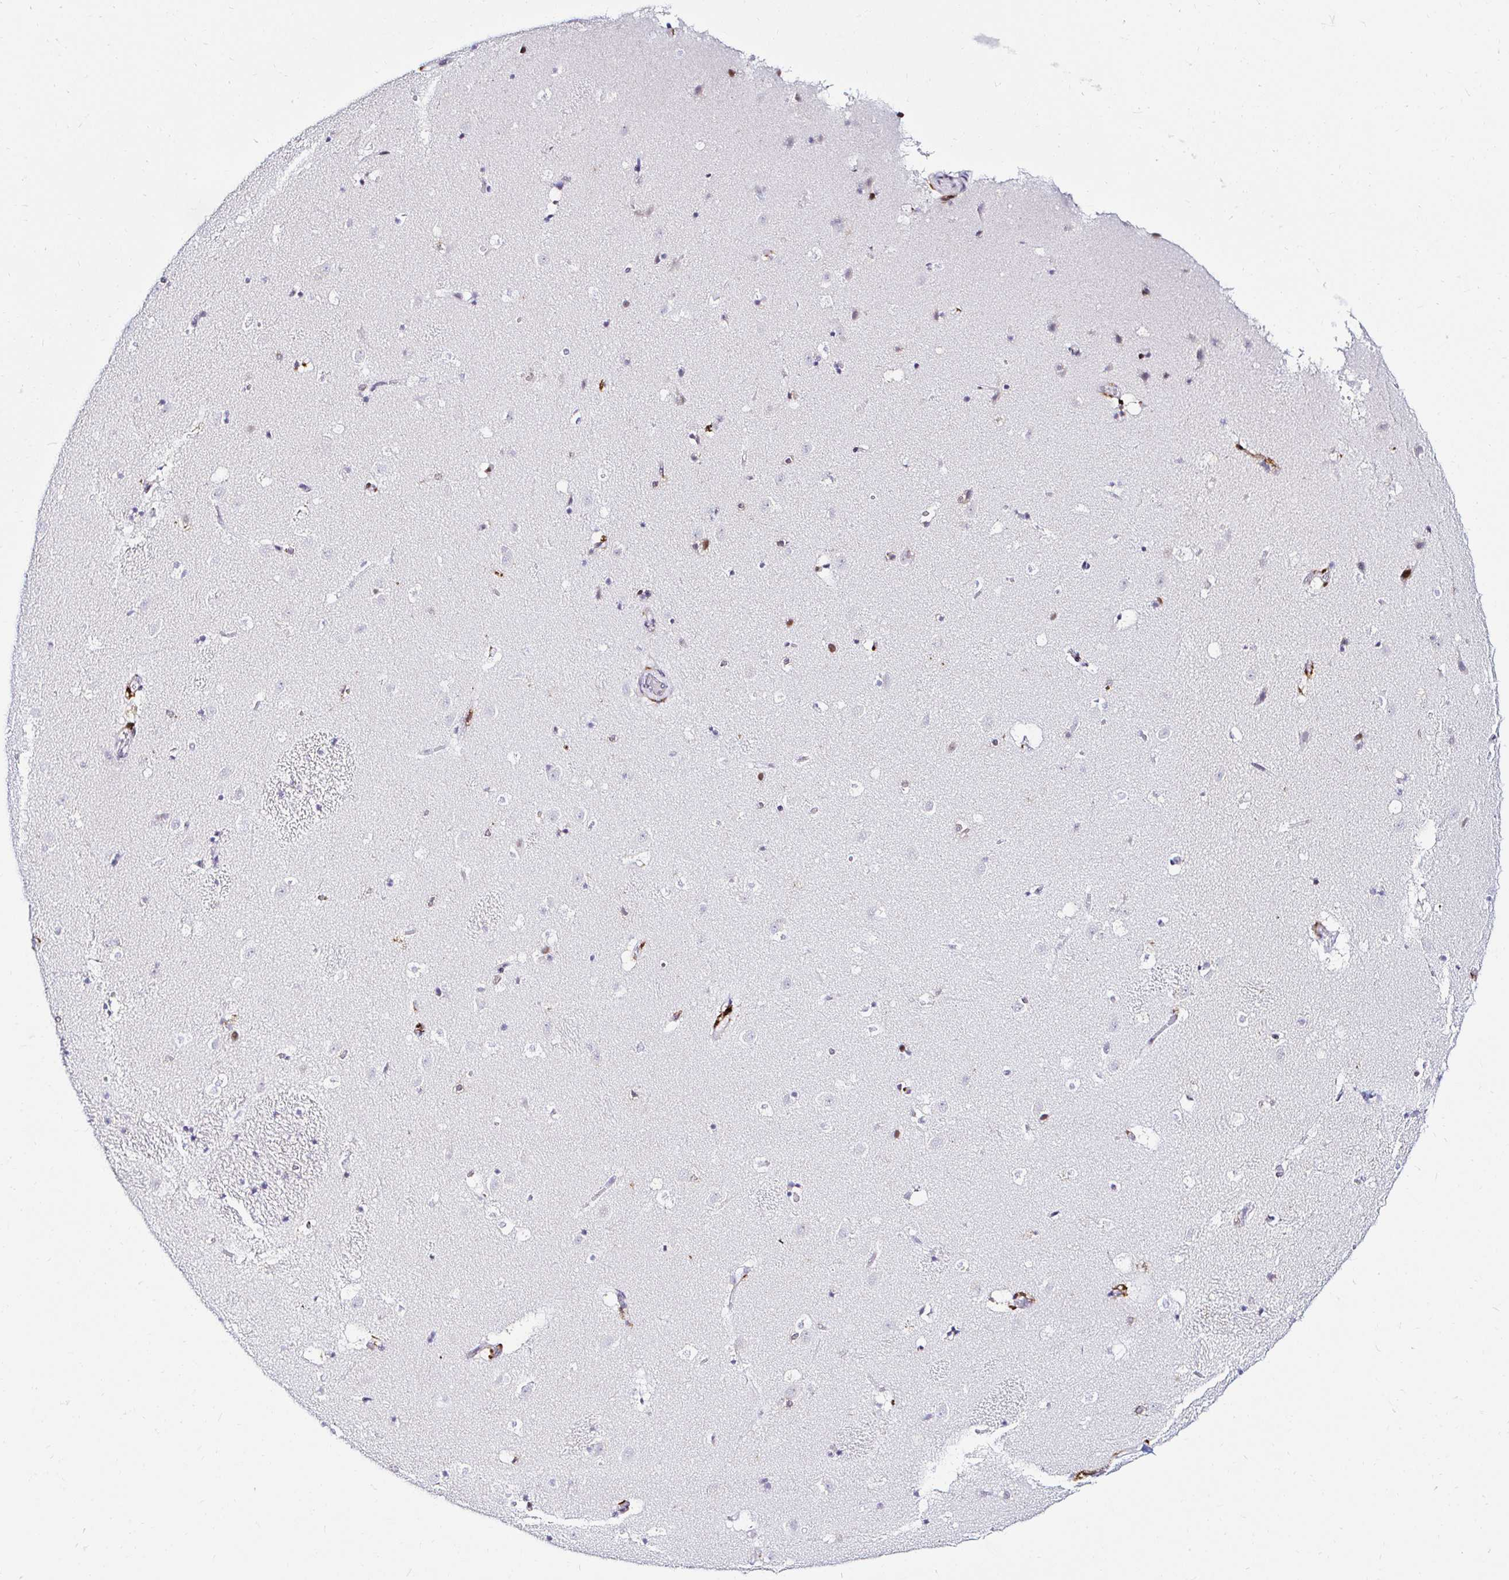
{"staining": {"intensity": "negative", "quantity": "none", "location": "none"}, "tissue": "caudate", "cell_type": "Glial cells", "image_type": "normal", "snomed": [{"axis": "morphology", "description": "Normal tissue, NOS"}, {"axis": "topography", "description": "Lateral ventricle wall"}], "caption": "An image of caudate stained for a protein reveals no brown staining in glial cells. Brightfield microscopy of immunohistochemistry (IHC) stained with DAB (brown) and hematoxylin (blue), captured at high magnification.", "gene": "CYBB", "patient": {"sex": "male", "age": 37}}